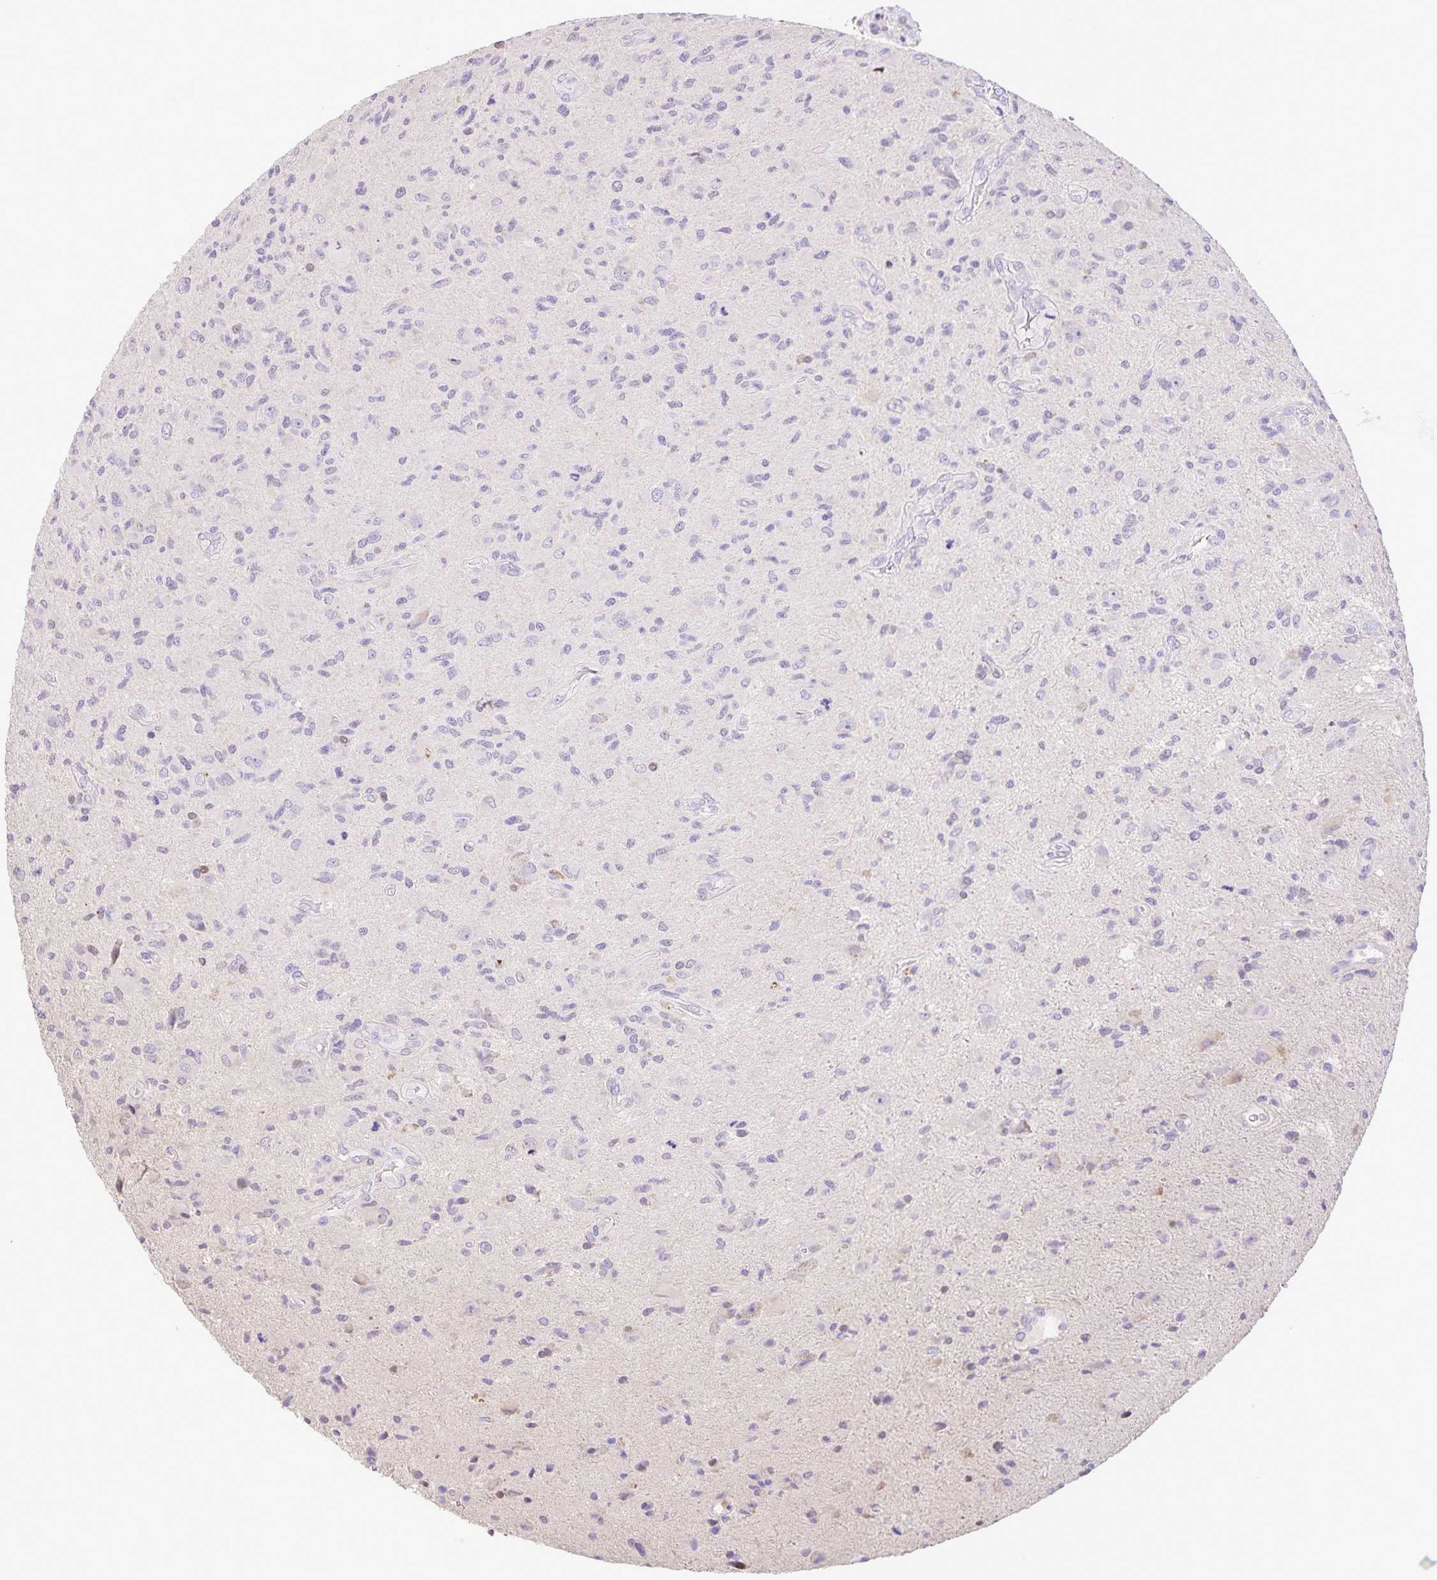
{"staining": {"intensity": "negative", "quantity": "none", "location": "none"}, "tissue": "glioma", "cell_type": "Tumor cells", "image_type": "cancer", "snomed": [{"axis": "morphology", "description": "Glioma, malignant, High grade"}, {"axis": "topography", "description": "Brain"}], "caption": "Malignant glioma (high-grade) was stained to show a protein in brown. There is no significant staining in tumor cells. (DAB (3,3'-diaminobenzidine) immunohistochemistry (IHC) with hematoxylin counter stain).", "gene": "ONECUT2", "patient": {"sex": "female", "age": 65}}